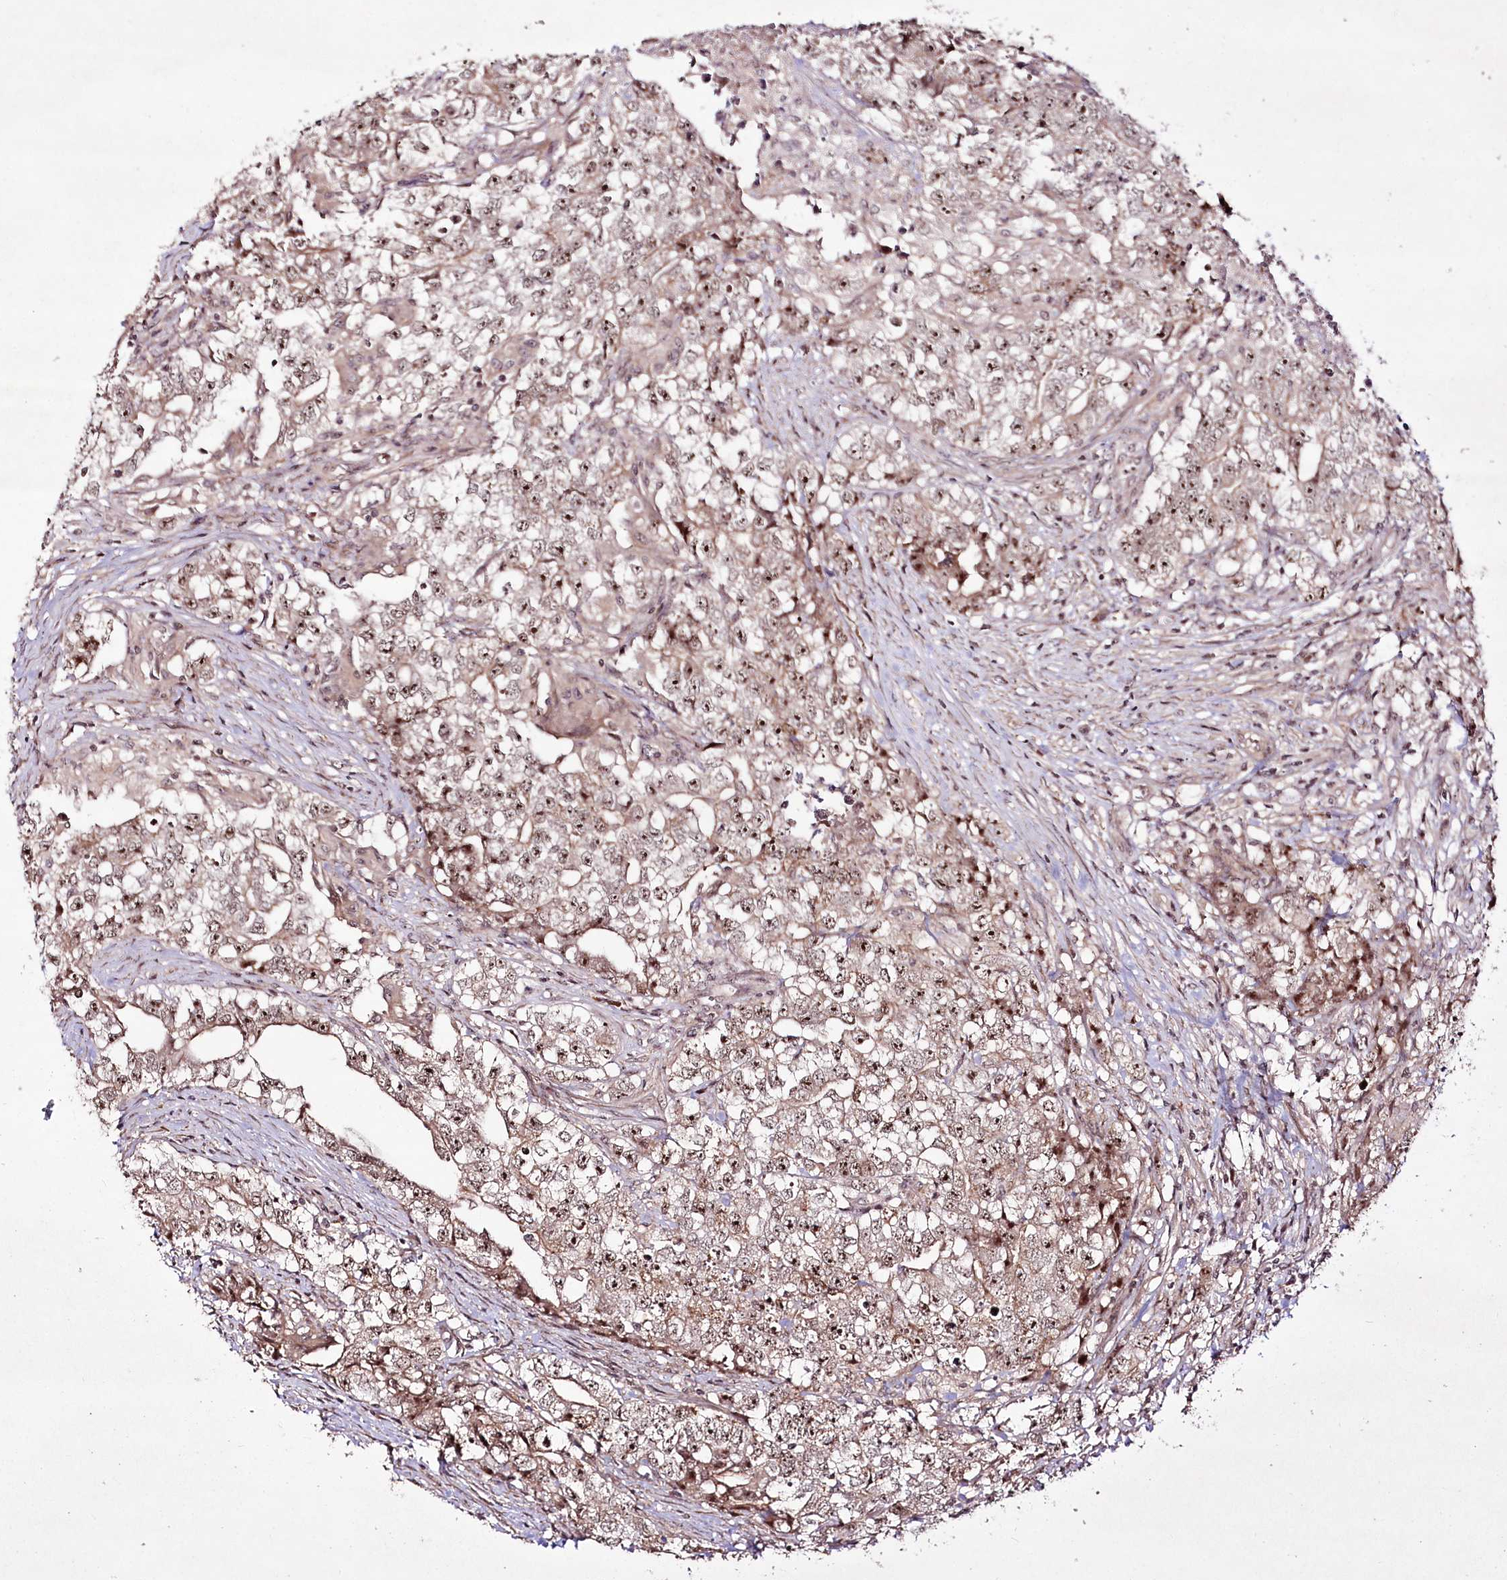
{"staining": {"intensity": "moderate", "quantity": ">75%", "location": "nuclear"}, "tissue": "testis cancer", "cell_type": "Tumor cells", "image_type": "cancer", "snomed": [{"axis": "morphology", "description": "Seminoma, NOS"}, {"axis": "morphology", "description": "Carcinoma, Embryonal, NOS"}, {"axis": "topography", "description": "Testis"}], "caption": "Protein expression analysis of testis cancer (seminoma) reveals moderate nuclear staining in approximately >75% of tumor cells. (DAB (3,3'-diaminobenzidine) IHC, brown staining for protein, blue staining for nuclei).", "gene": "CCDC59", "patient": {"sex": "male", "age": 43}}